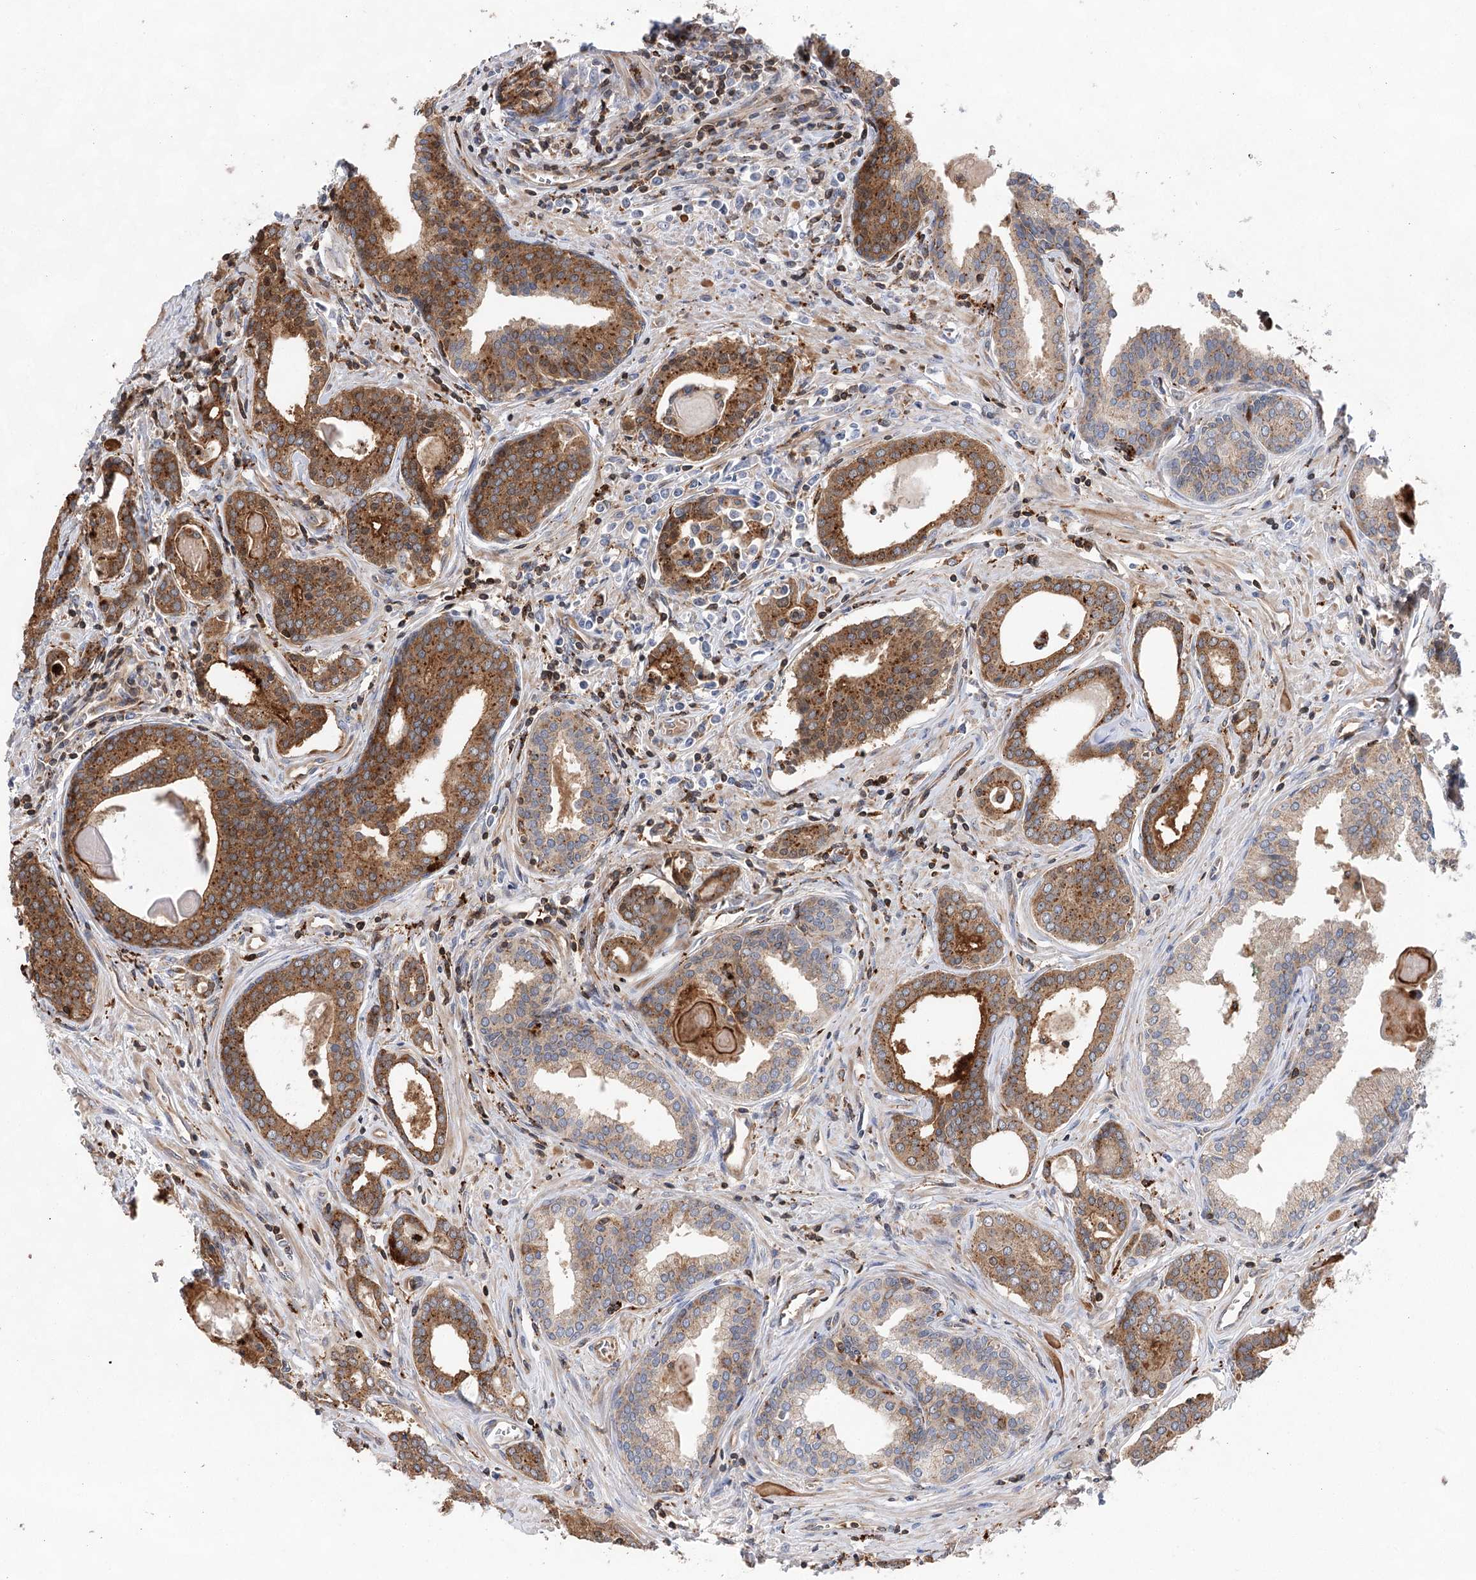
{"staining": {"intensity": "moderate", "quantity": ">75%", "location": "cytoplasmic/membranous"}, "tissue": "prostate cancer", "cell_type": "Tumor cells", "image_type": "cancer", "snomed": [{"axis": "morphology", "description": "Adenocarcinoma, High grade"}, {"axis": "topography", "description": "Prostate"}], "caption": "Tumor cells demonstrate medium levels of moderate cytoplasmic/membranous expression in about >75% of cells in prostate cancer.", "gene": "VPS37B", "patient": {"sex": "male", "age": 68}}